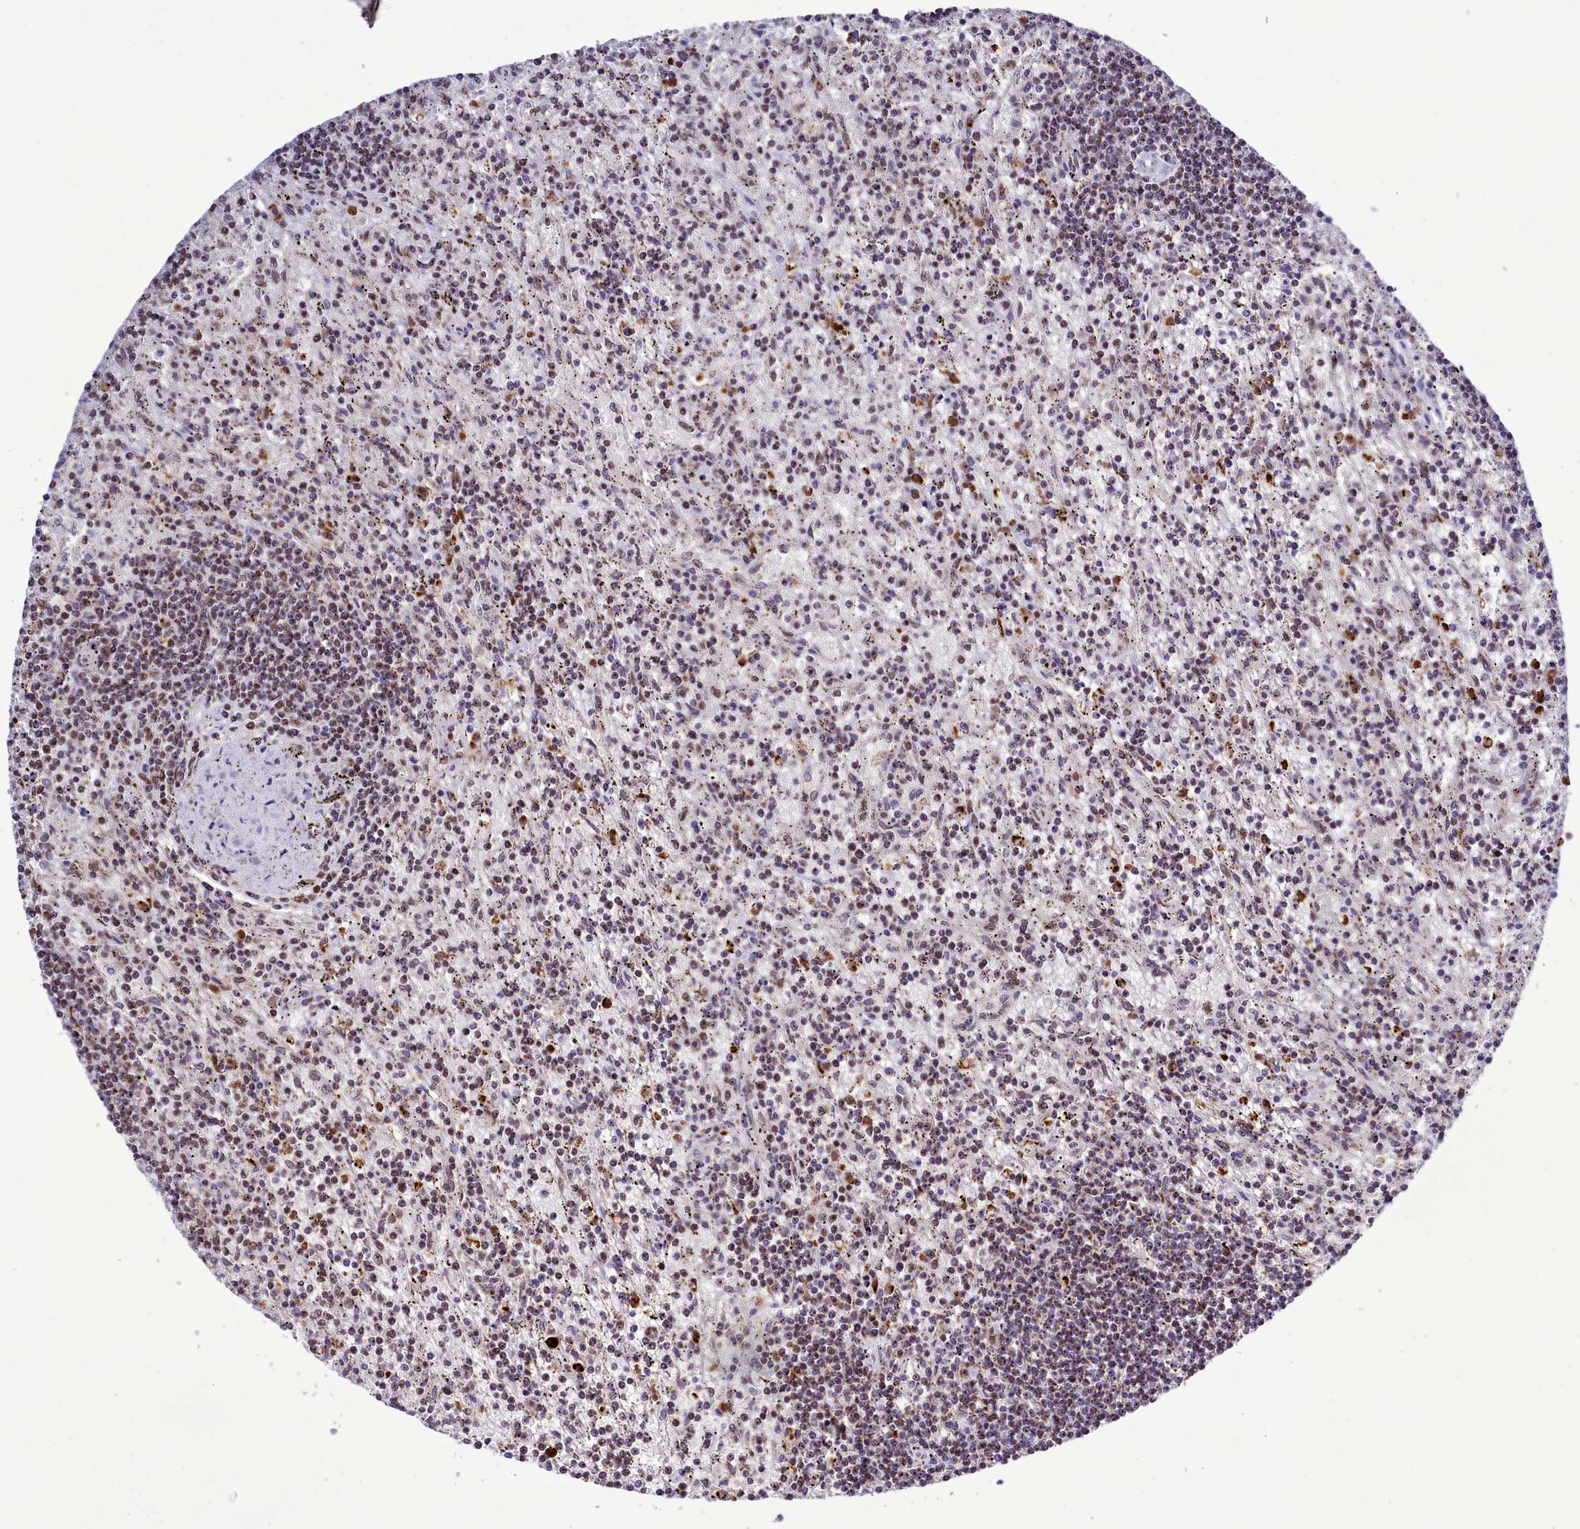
{"staining": {"intensity": "moderate", "quantity": "<25%", "location": "nuclear"}, "tissue": "lymphoma", "cell_type": "Tumor cells", "image_type": "cancer", "snomed": [{"axis": "morphology", "description": "Malignant lymphoma, non-Hodgkin's type, Low grade"}, {"axis": "topography", "description": "Spleen"}], "caption": "Immunohistochemical staining of low-grade malignant lymphoma, non-Hodgkin's type shows low levels of moderate nuclear protein positivity in approximately <25% of tumor cells. (DAB (3,3'-diaminobenzidine) IHC with brightfield microscopy, high magnification).", "gene": "POM121L2", "patient": {"sex": "male", "age": 76}}